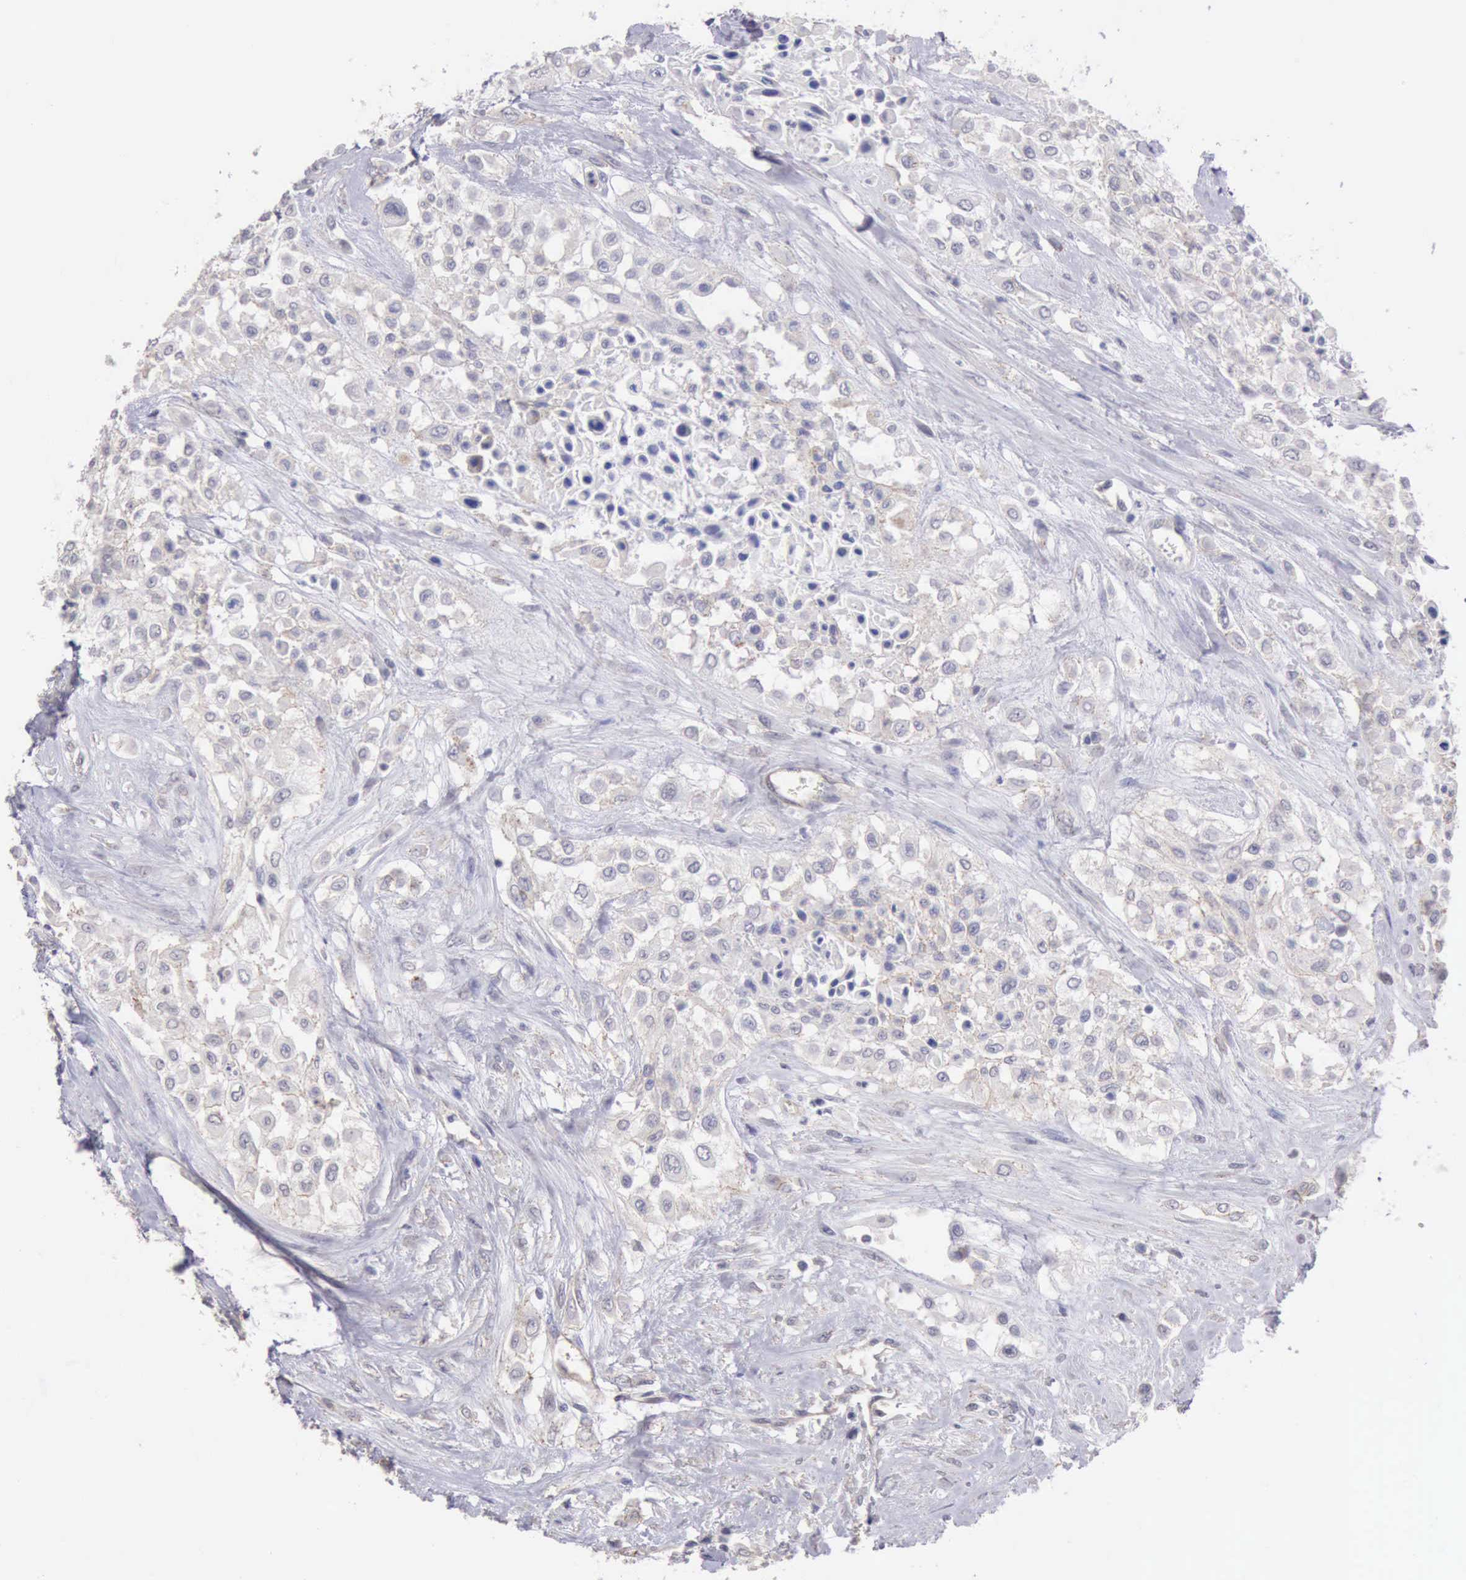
{"staining": {"intensity": "negative", "quantity": "none", "location": "none"}, "tissue": "urothelial cancer", "cell_type": "Tumor cells", "image_type": "cancer", "snomed": [{"axis": "morphology", "description": "Urothelial carcinoma, High grade"}, {"axis": "topography", "description": "Urinary bladder"}], "caption": "DAB immunohistochemical staining of human high-grade urothelial carcinoma shows no significant expression in tumor cells.", "gene": "KCND1", "patient": {"sex": "male", "age": 57}}